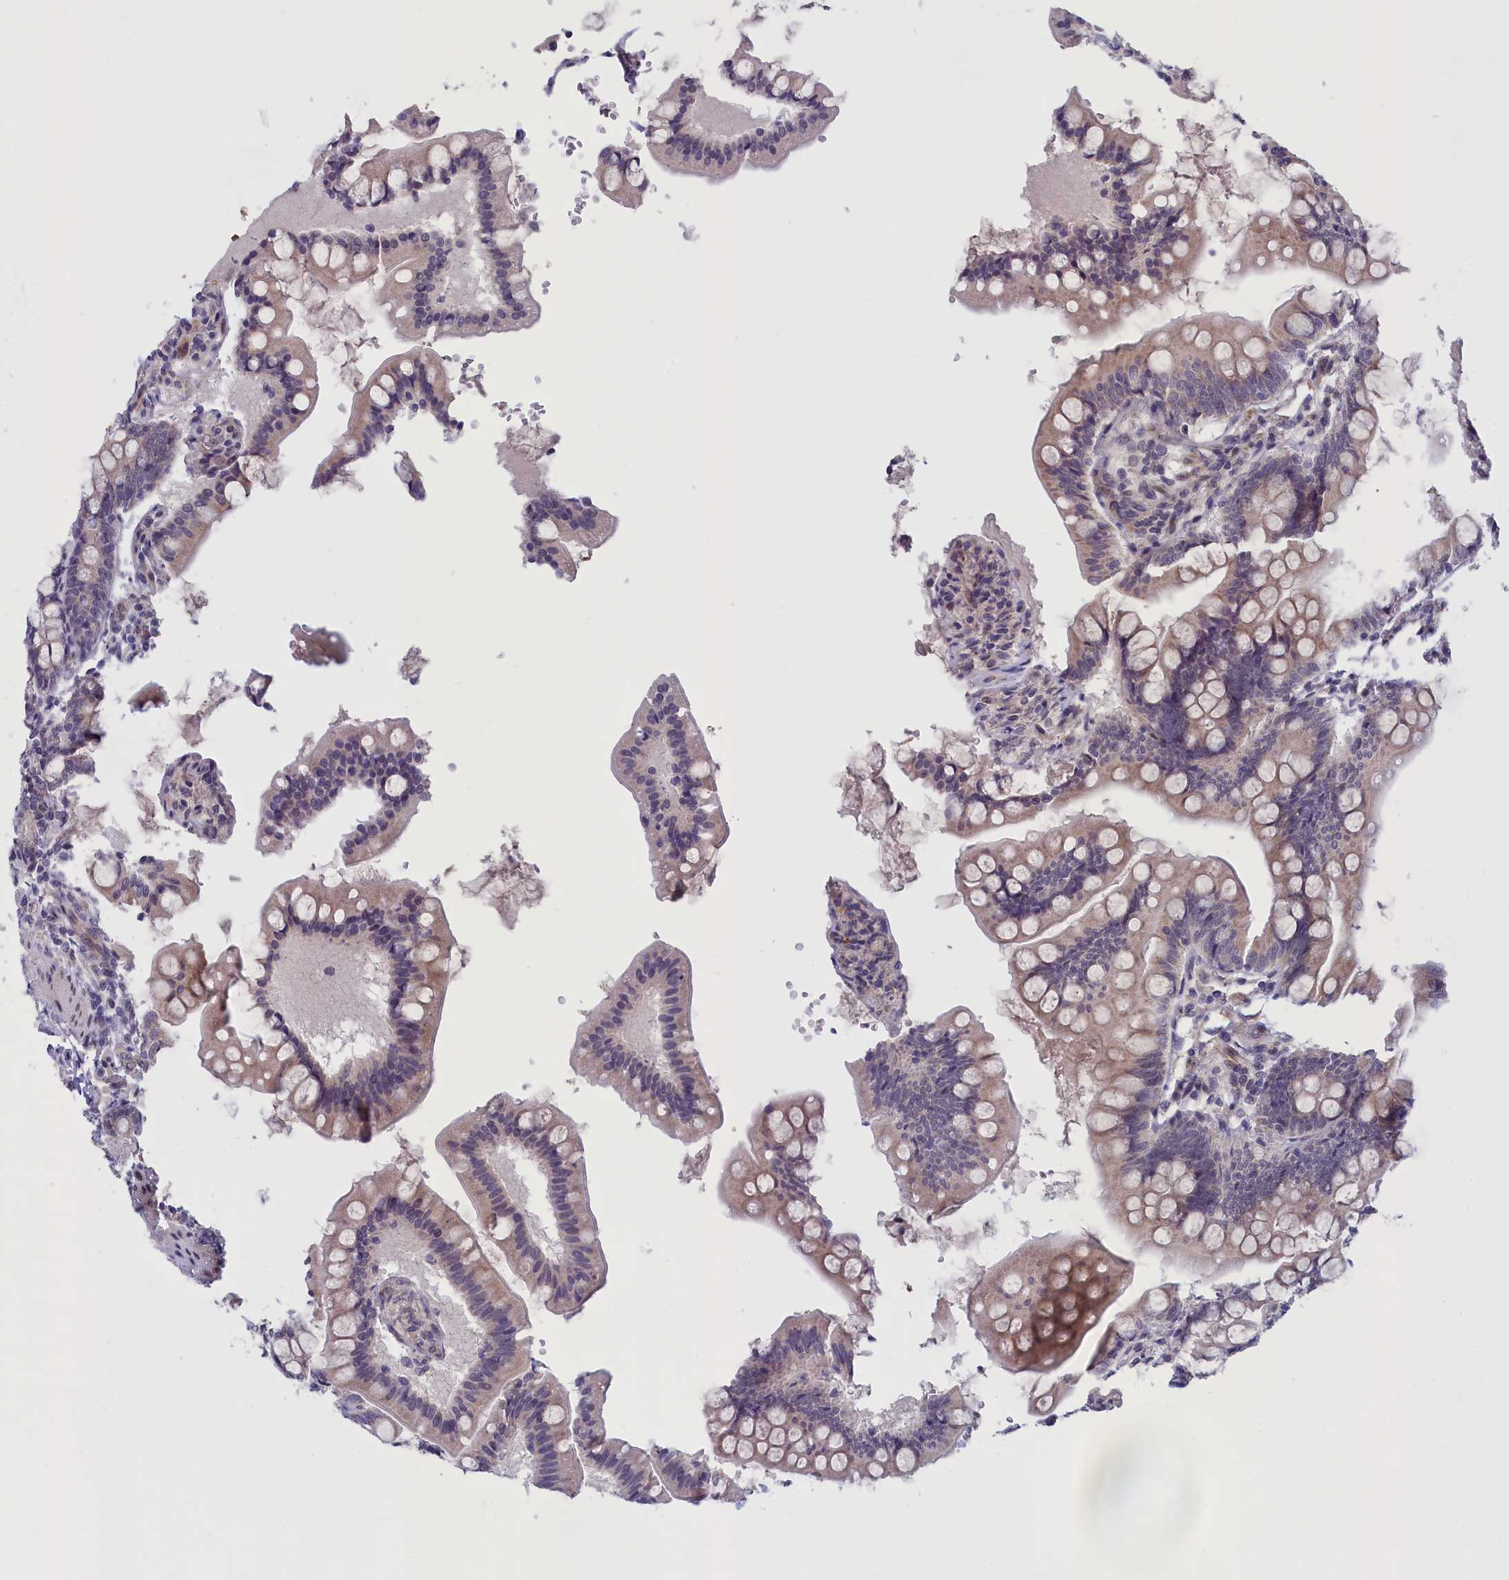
{"staining": {"intensity": "weak", "quantity": "25%-75%", "location": "cytoplasmic/membranous"}, "tissue": "small intestine", "cell_type": "Glandular cells", "image_type": "normal", "snomed": [{"axis": "morphology", "description": "Normal tissue, NOS"}, {"axis": "topography", "description": "Small intestine"}], "caption": "Immunohistochemical staining of benign small intestine exhibits 25%-75% levels of weak cytoplasmic/membranous protein staining in approximately 25%-75% of glandular cells.", "gene": "IGFALS", "patient": {"sex": "male", "age": 7}}